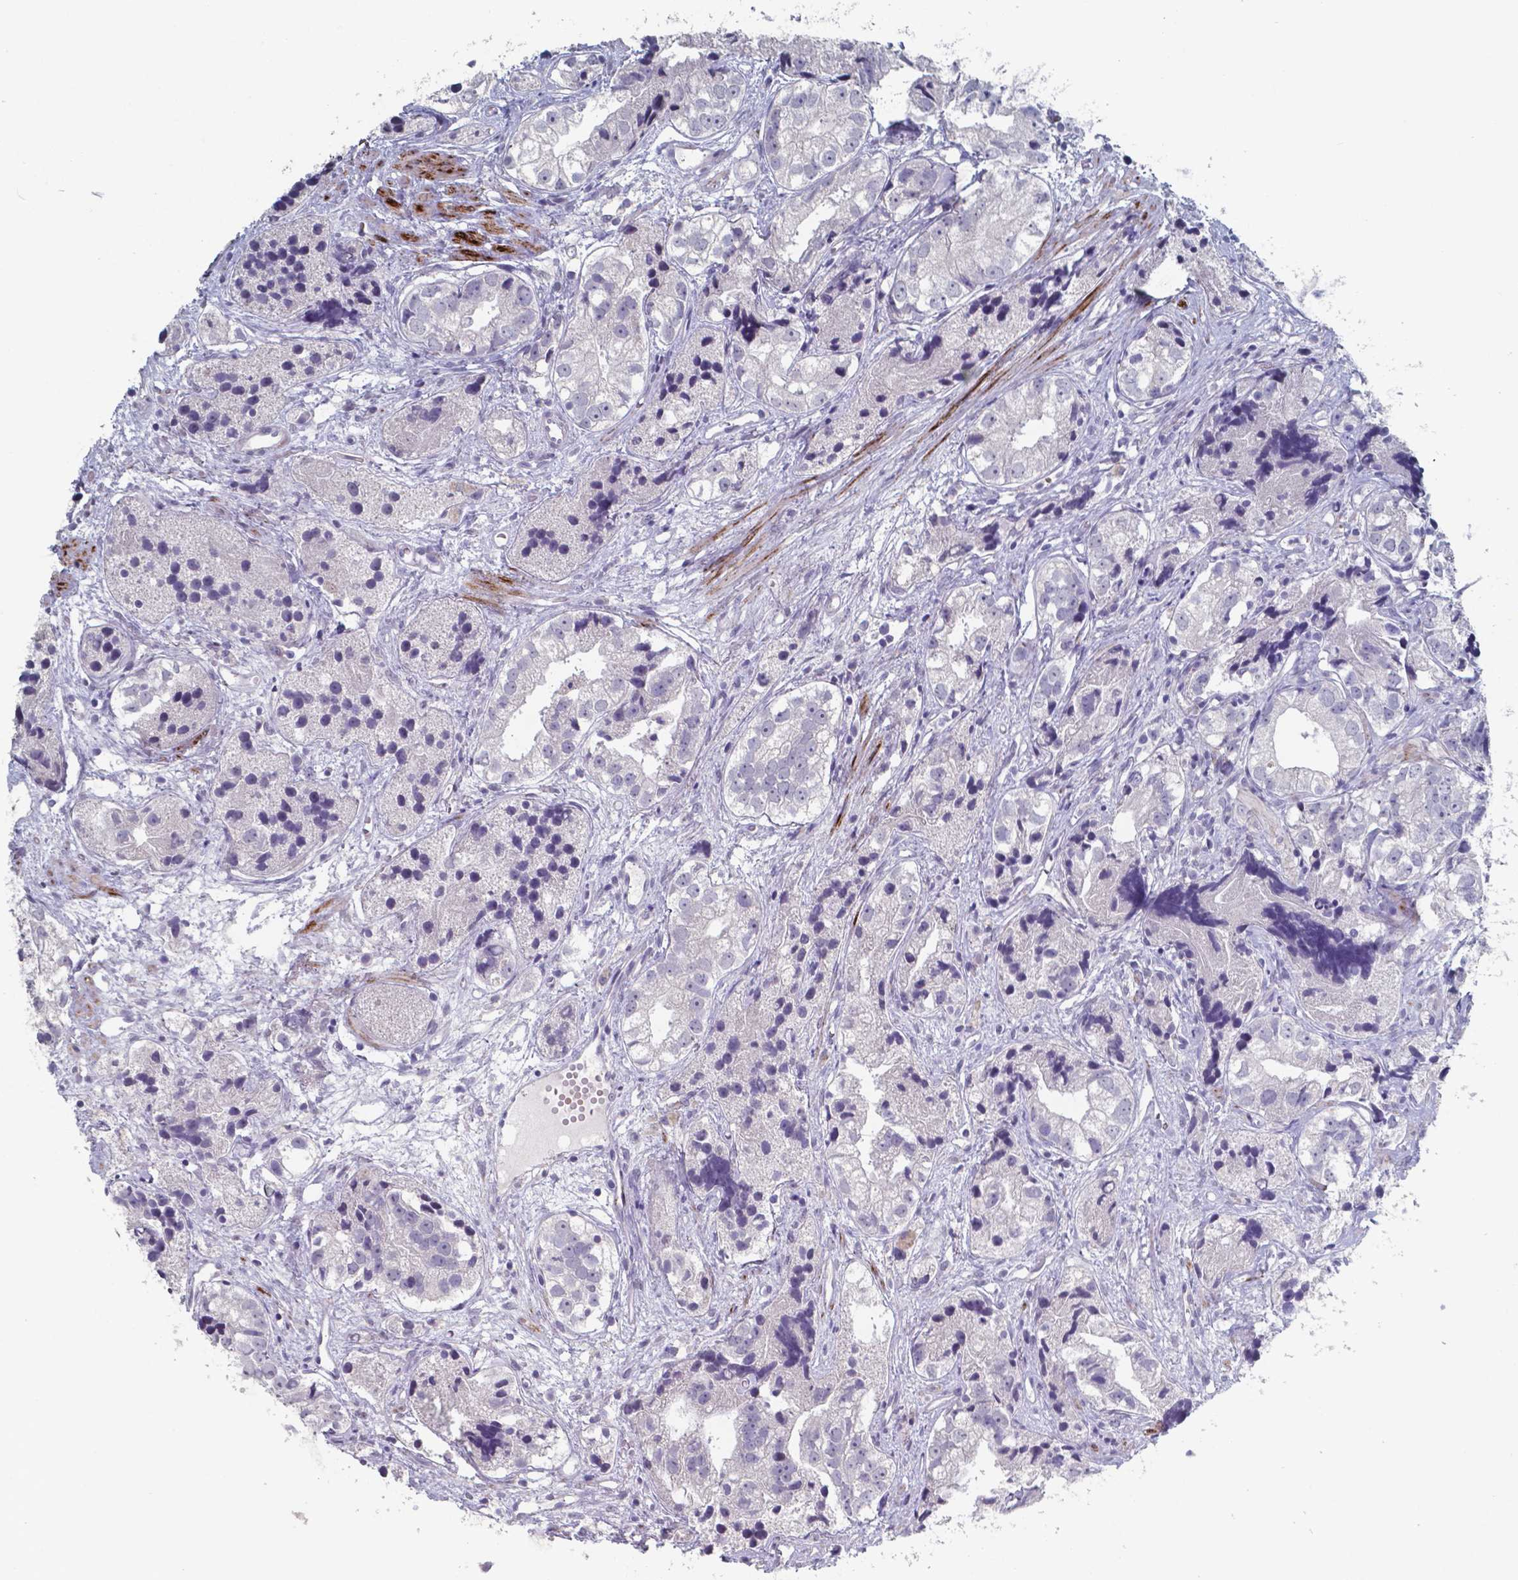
{"staining": {"intensity": "negative", "quantity": "none", "location": "none"}, "tissue": "prostate cancer", "cell_type": "Tumor cells", "image_type": "cancer", "snomed": [{"axis": "morphology", "description": "Adenocarcinoma, High grade"}, {"axis": "topography", "description": "Prostate"}], "caption": "An image of human adenocarcinoma (high-grade) (prostate) is negative for staining in tumor cells. (DAB (3,3'-diaminobenzidine) immunohistochemistry (IHC) visualized using brightfield microscopy, high magnification).", "gene": "PLA2R1", "patient": {"sex": "male", "age": 68}}